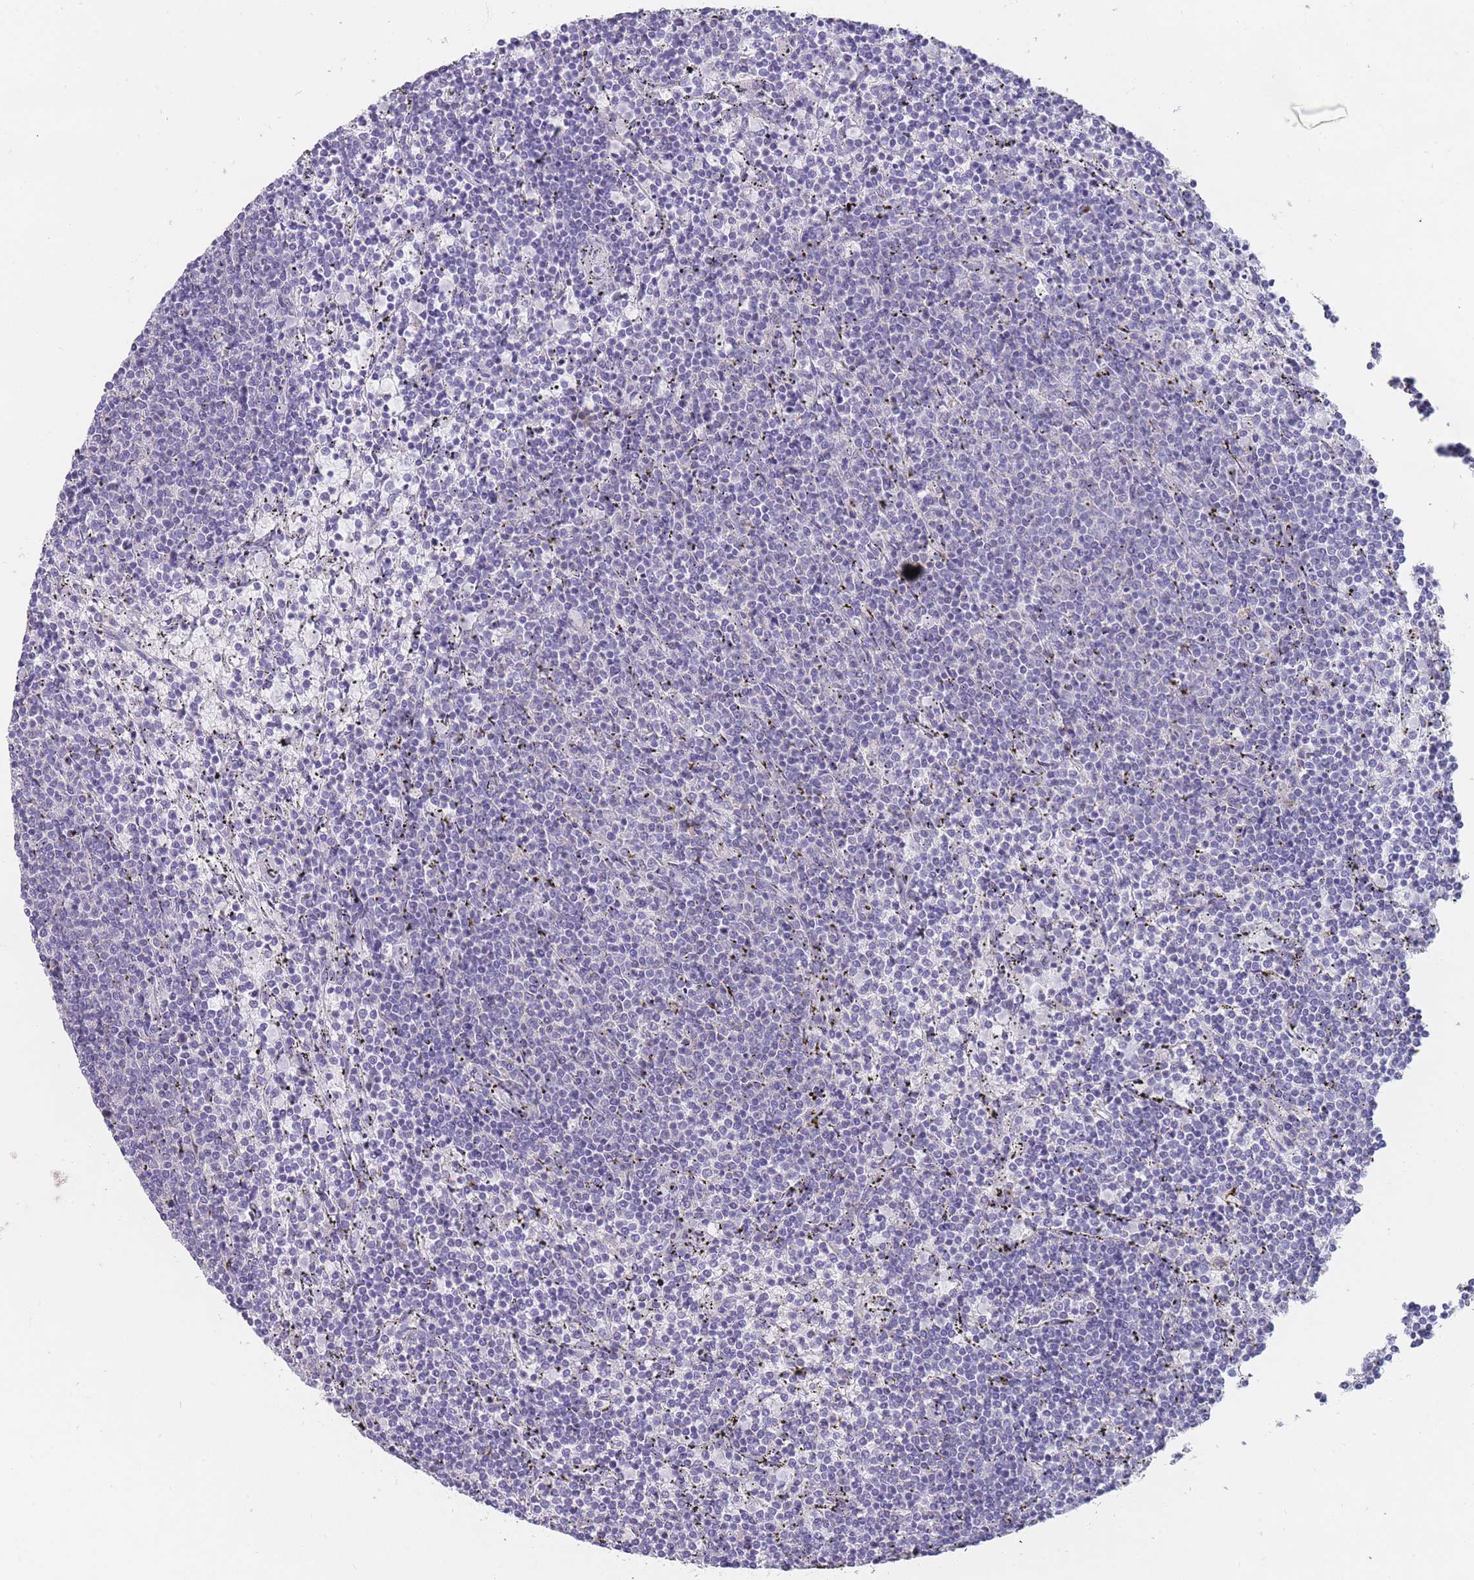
{"staining": {"intensity": "negative", "quantity": "none", "location": "none"}, "tissue": "lymphoma", "cell_type": "Tumor cells", "image_type": "cancer", "snomed": [{"axis": "morphology", "description": "Malignant lymphoma, non-Hodgkin's type, Low grade"}, {"axis": "topography", "description": "Spleen"}], "caption": "Immunohistochemistry of human lymphoma exhibits no positivity in tumor cells.", "gene": "MRPS14", "patient": {"sex": "female", "age": 50}}